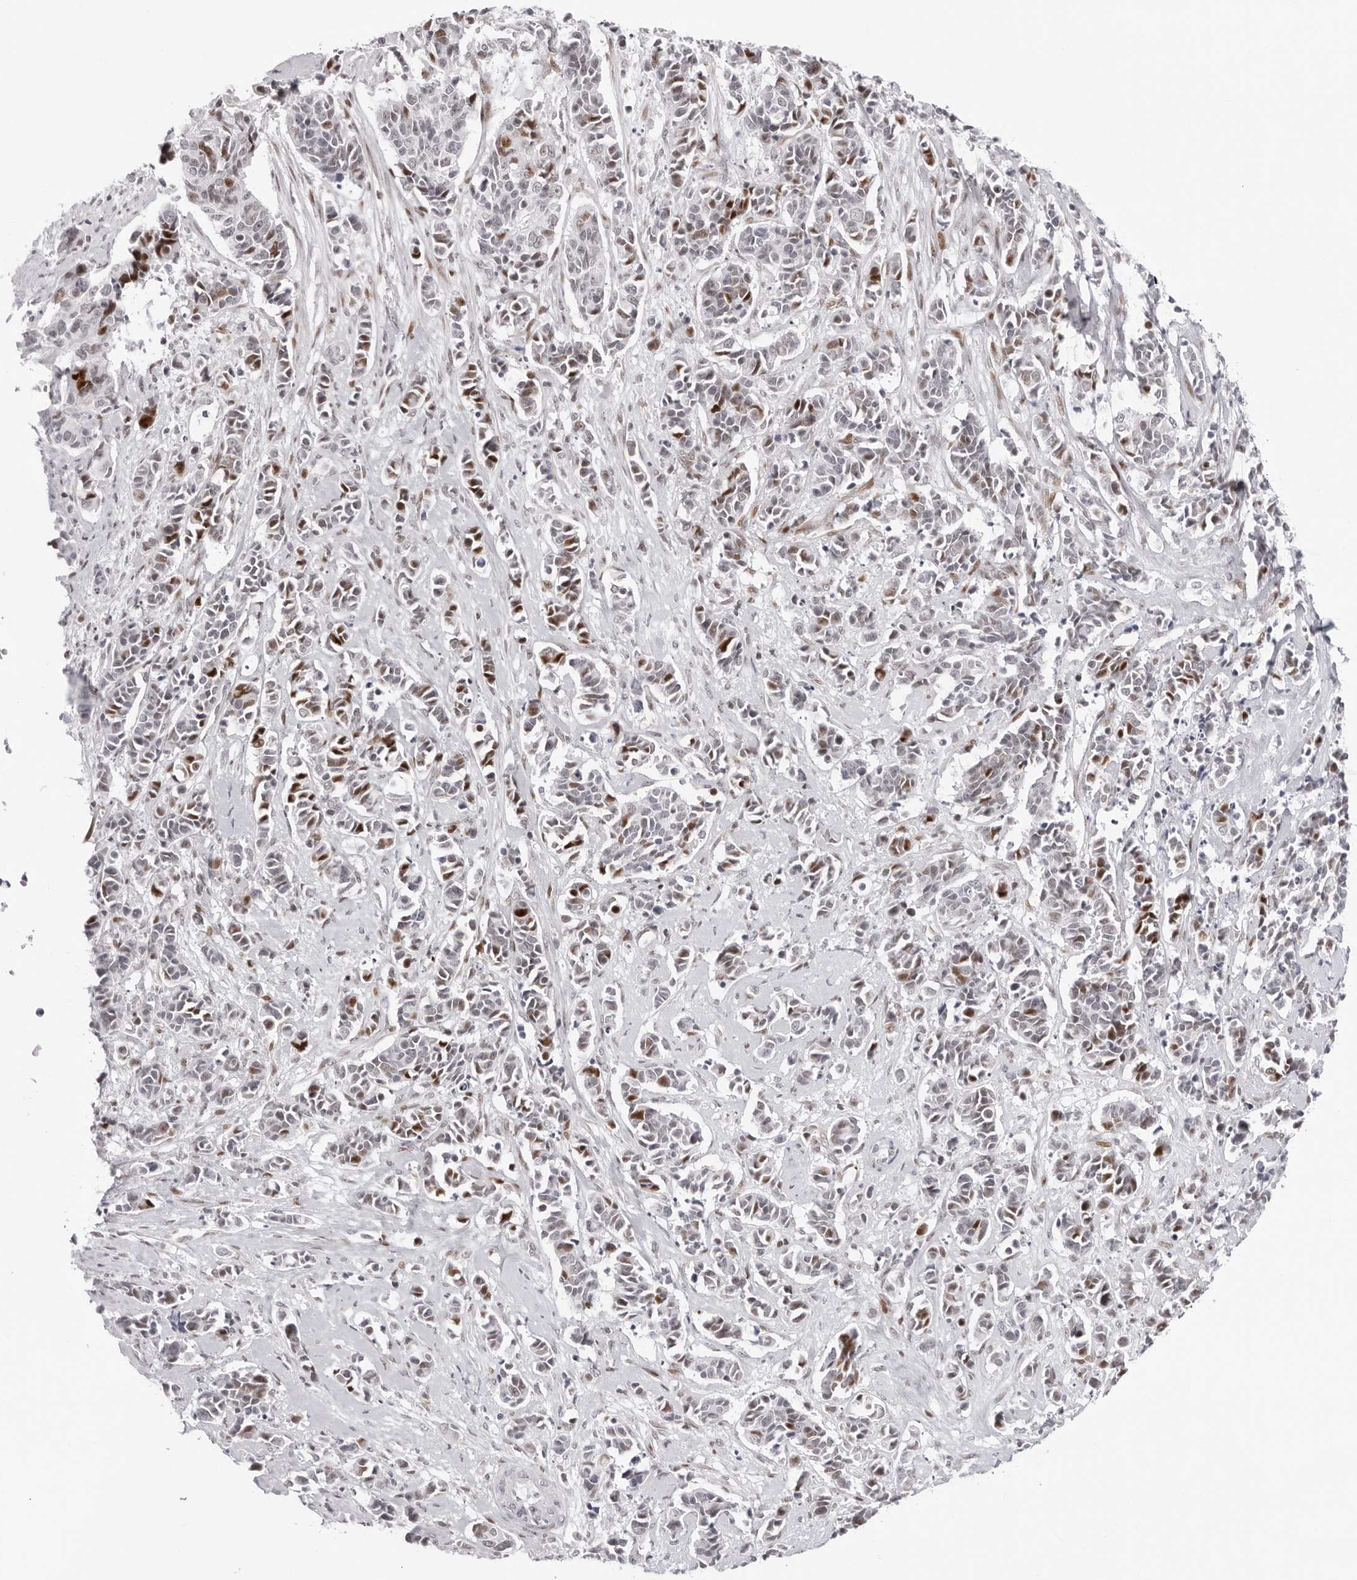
{"staining": {"intensity": "moderate", "quantity": "<25%", "location": "nuclear"}, "tissue": "cervical cancer", "cell_type": "Tumor cells", "image_type": "cancer", "snomed": [{"axis": "morphology", "description": "Normal tissue, NOS"}, {"axis": "morphology", "description": "Squamous cell carcinoma, NOS"}, {"axis": "topography", "description": "Cervix"}], "caption": "An image of cervical squamous cell carcinoma stained for a protein shows moderate nuclear brown staining in tumor cells.", "gene": "NTPCR", "patient": {"sex": "female", "age": 35}}